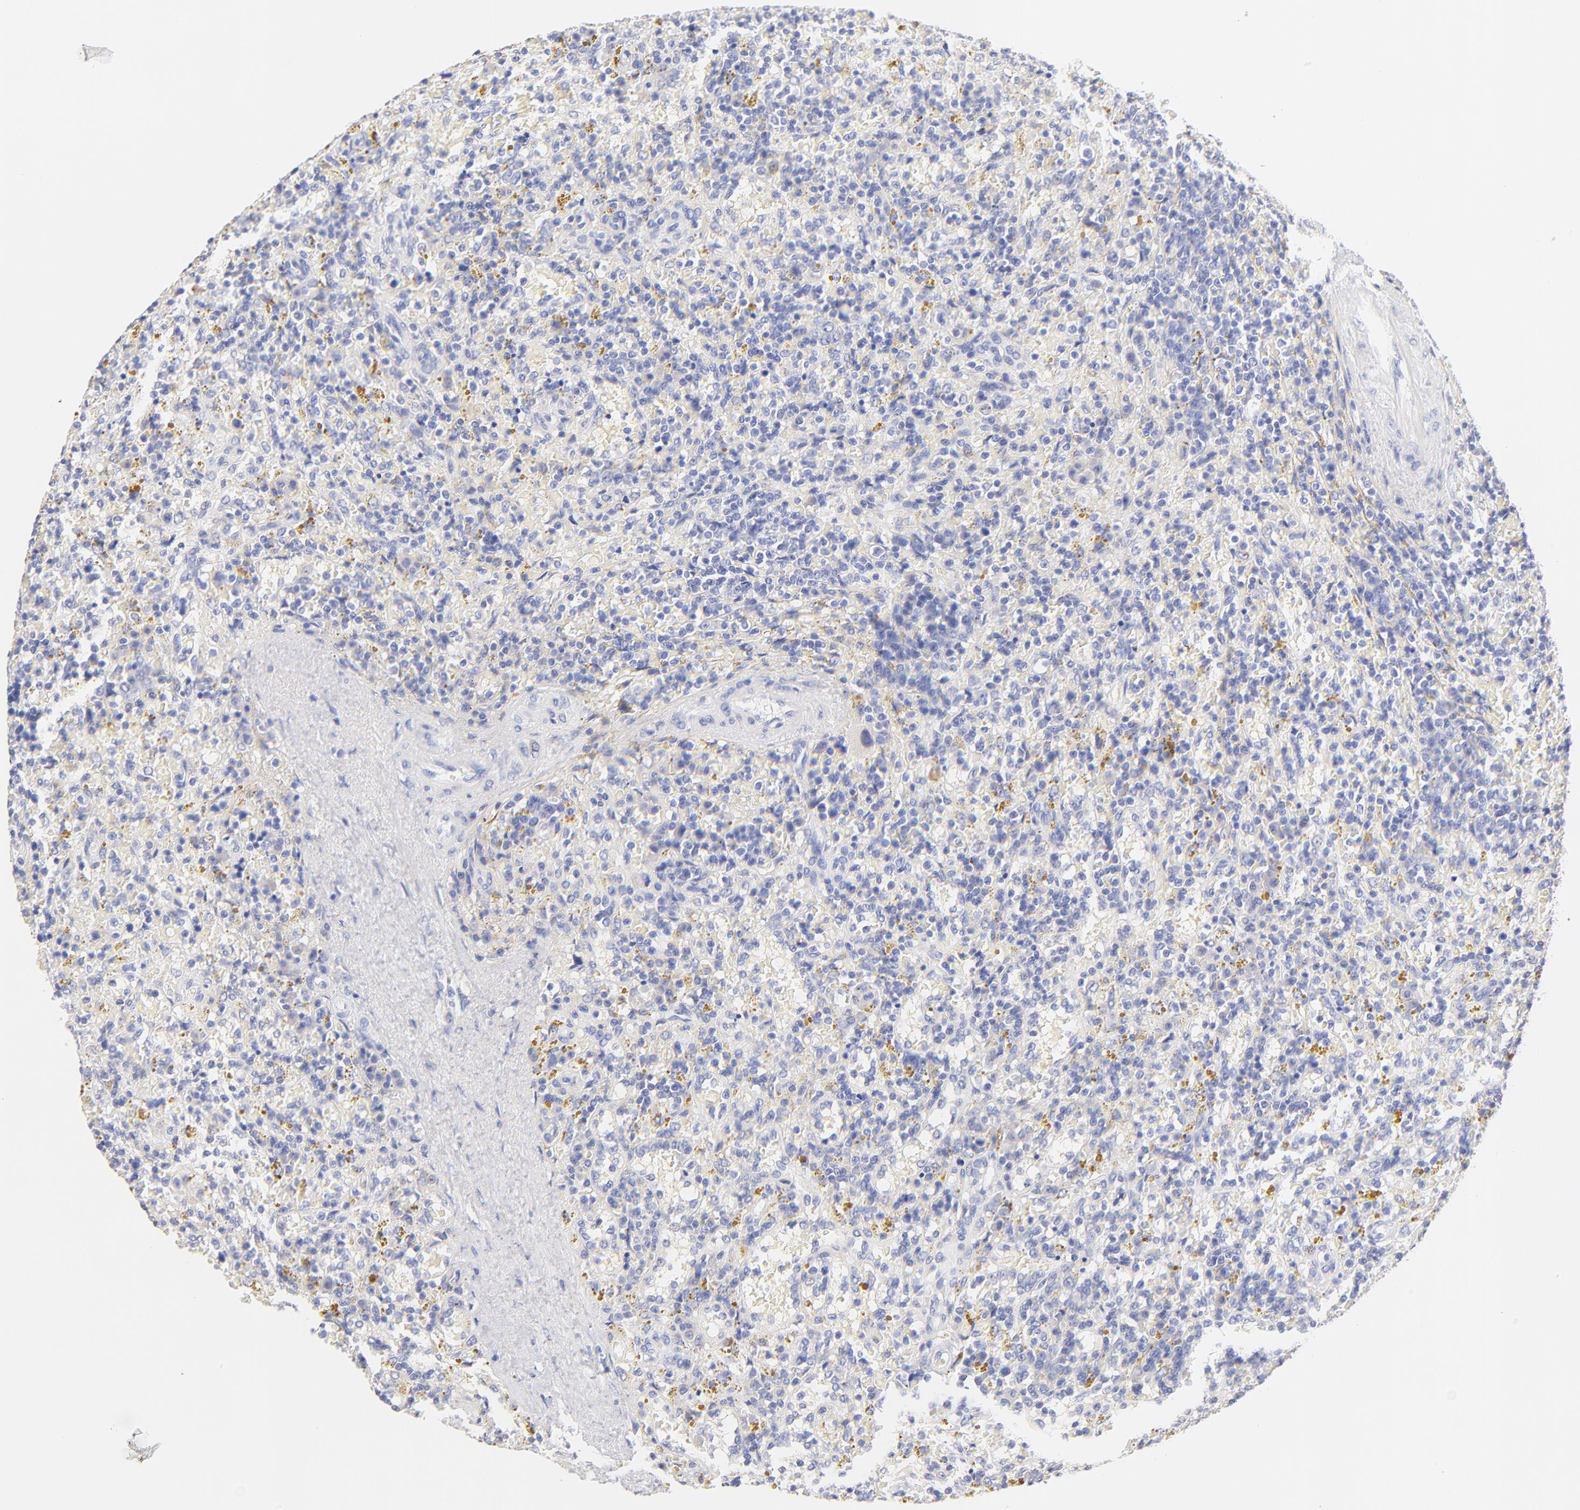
{"staining": {"intensity": "negative", "quantity": "none", "location": "none"}, "tissue": "lymphoma", "cell_type": "Tumor cells", "image_type": "cancer", "snomed": [{"axis": "morphology", "description": "Malignant lymphoma, non-Hodgkin's type, Low grade"}, {"axis": "topography", "description": "Spleen"}], "caption": "The photomicrograph demonstrates no significant staining in tumor cells of malignant lymphoma, non-Hodgkin's type (low-grade).", "gene": "EBP", "patient": {"sex": "female", "age": 65}}